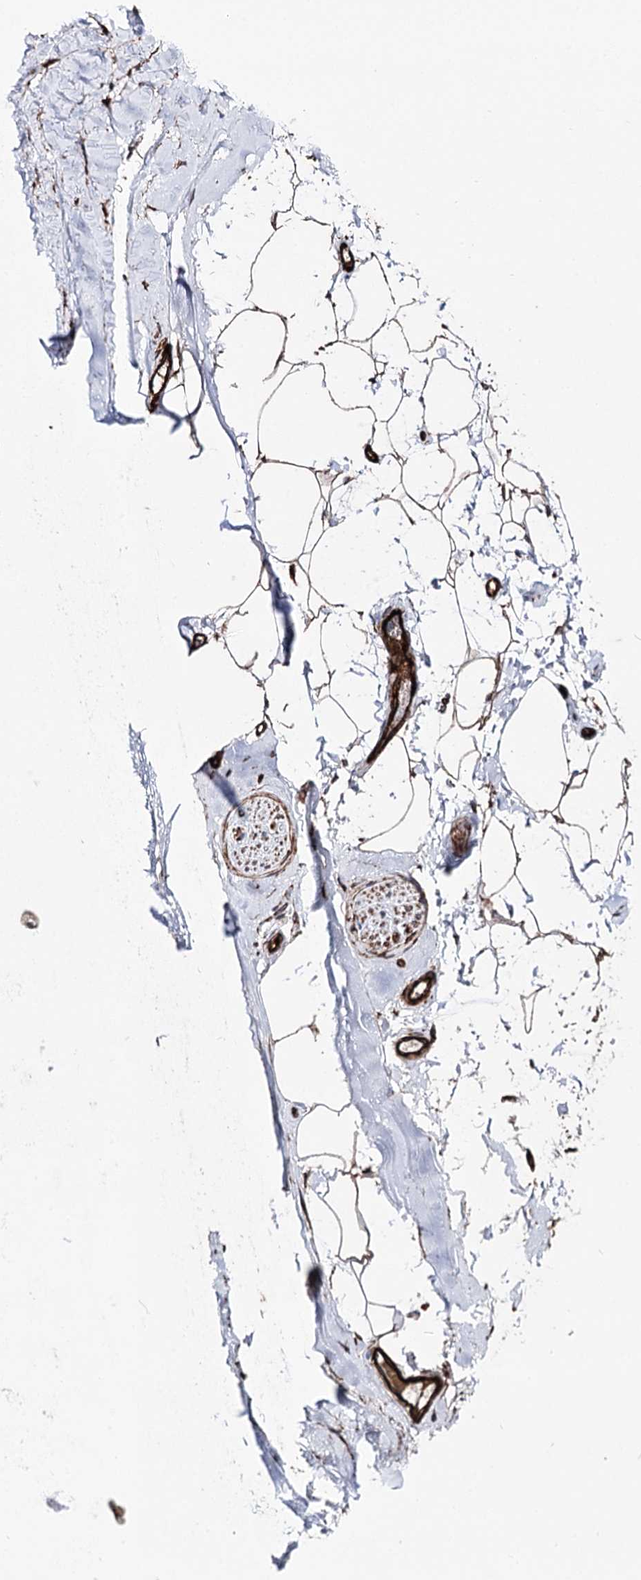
{"staining": {"intensity": "moderate", "quantity": ">75%", "location": "cytoplasmic/membranous,nuclear"}, "tissue": "adipose tissue", "cell_type": "Adipocytes", "image_type": "normal", "snomed": [{"axis": "morphology", "description": "Normal tissue, NOS"}, {"axis": "topography", "description": "Cartilage tissue"}, {"axis": "topography", "description": "Bronchus"}], "caption": "IHC micrograph of unremarkable adipose tissue: adipose tissue stained using immunohistochemistry (IHC) exhibits medium levels of moderate protein expression localized specifically in the cytoplasmic/membranous,nuclear of adipocytes, appearing as a cytoplasmic/membranous,nuclear brown color.", "gene": "MIB1", "patient": {"sex": "female", "age": 73}}